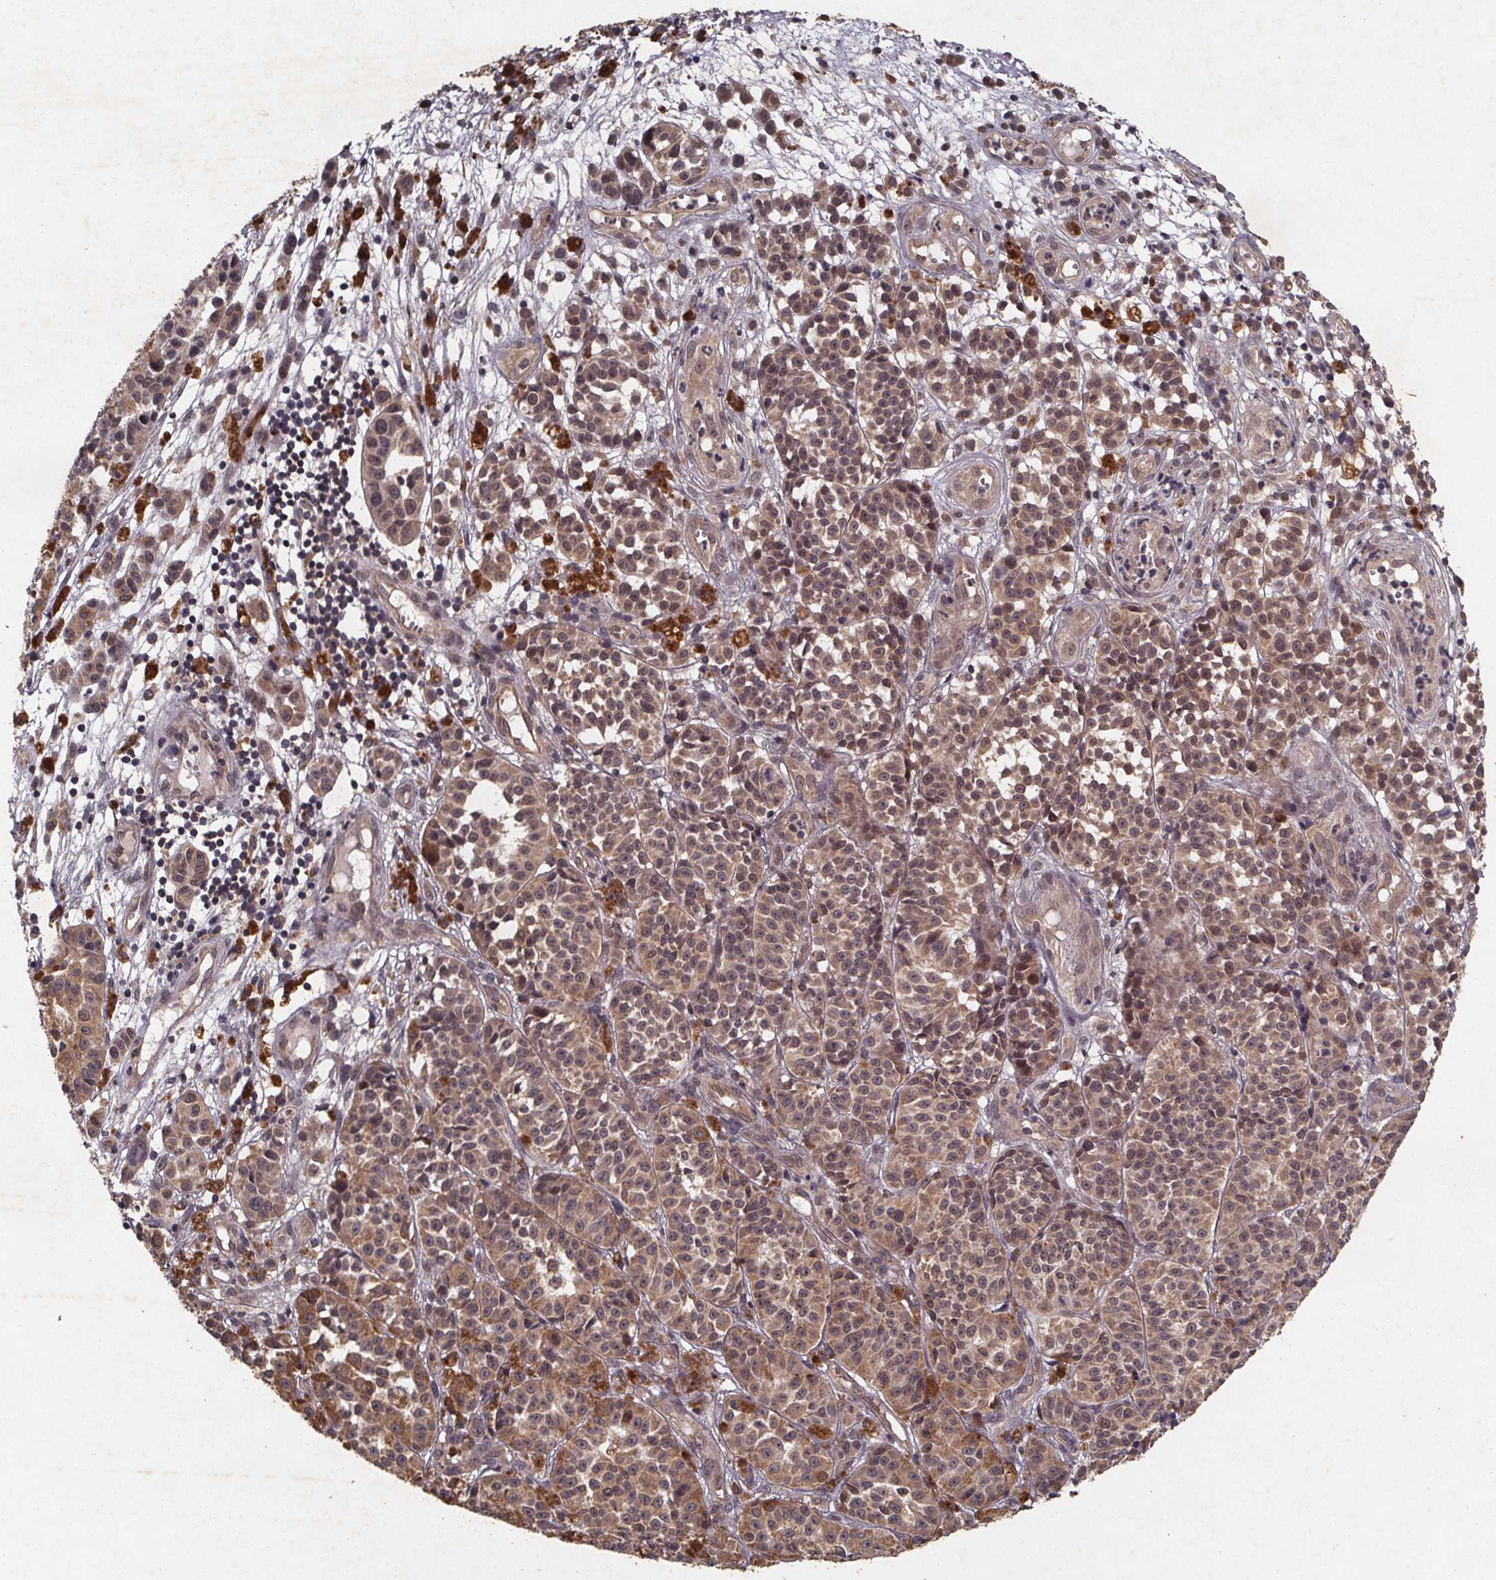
{"staining": {"intensity": "moderate", "quantity": "25%-75%", "location": "cytoplasmic/membranous,nuclear"}, "tissue": "melanoma", "cell_type": "Tumor cells", "image_type": "cancer", "snomed": [{"axis": "morphology", "description": "Malignant melanoma, NOS"}, {"axis": "topography", "description": "Skin"}], "caption": "This micrograph exhibits IHC staining of human melanoma, with medium moderate cytoplasmic/membranous and nuclear positivity in approximately 25%-75% of tumor cells.", "gene": "PIERCE2", "patient": {"sex": "female", "age": 58}}